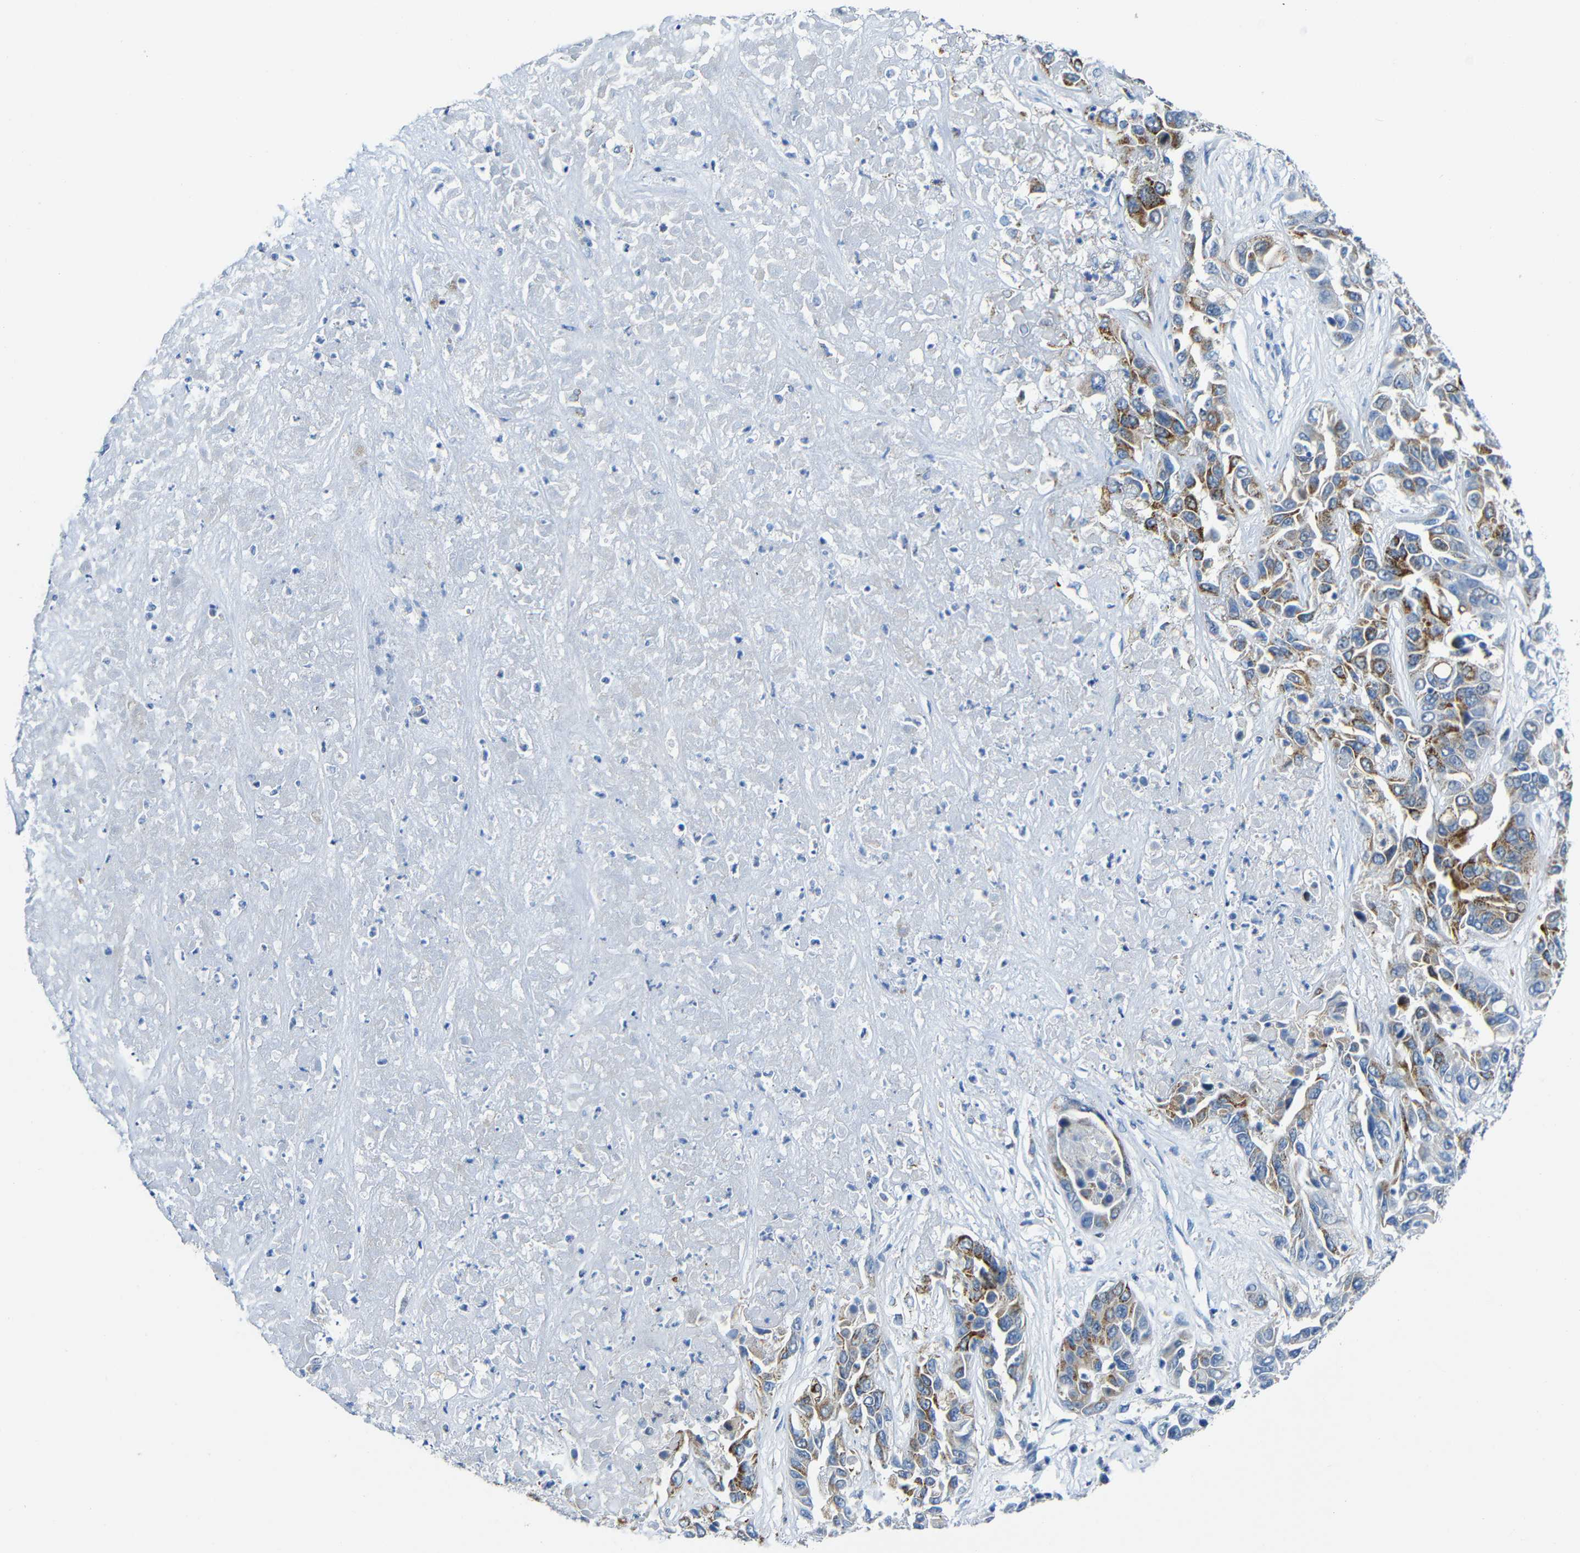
{"staining": {"intensity": "moderate", "quantity": "25%-75%", "location": "cytoplasmic/membranous"}, "tissue": "liver cancer", "cell_type": "Tumor cells", "image_type": "cancer", "snomed": [{"axis": "morphology", "description": "Cholangiocarcinoma"}, {"axis": "topography", "description": "Liver"}], "caption": "Tumor cells display moderate cytoplasmic/membranous staining in approximately 25%-75% of cells in liver cancer (cholangiocarcinoma).", "gene": "C15orf48", "patient": {"sex": "female", "age": 52}}